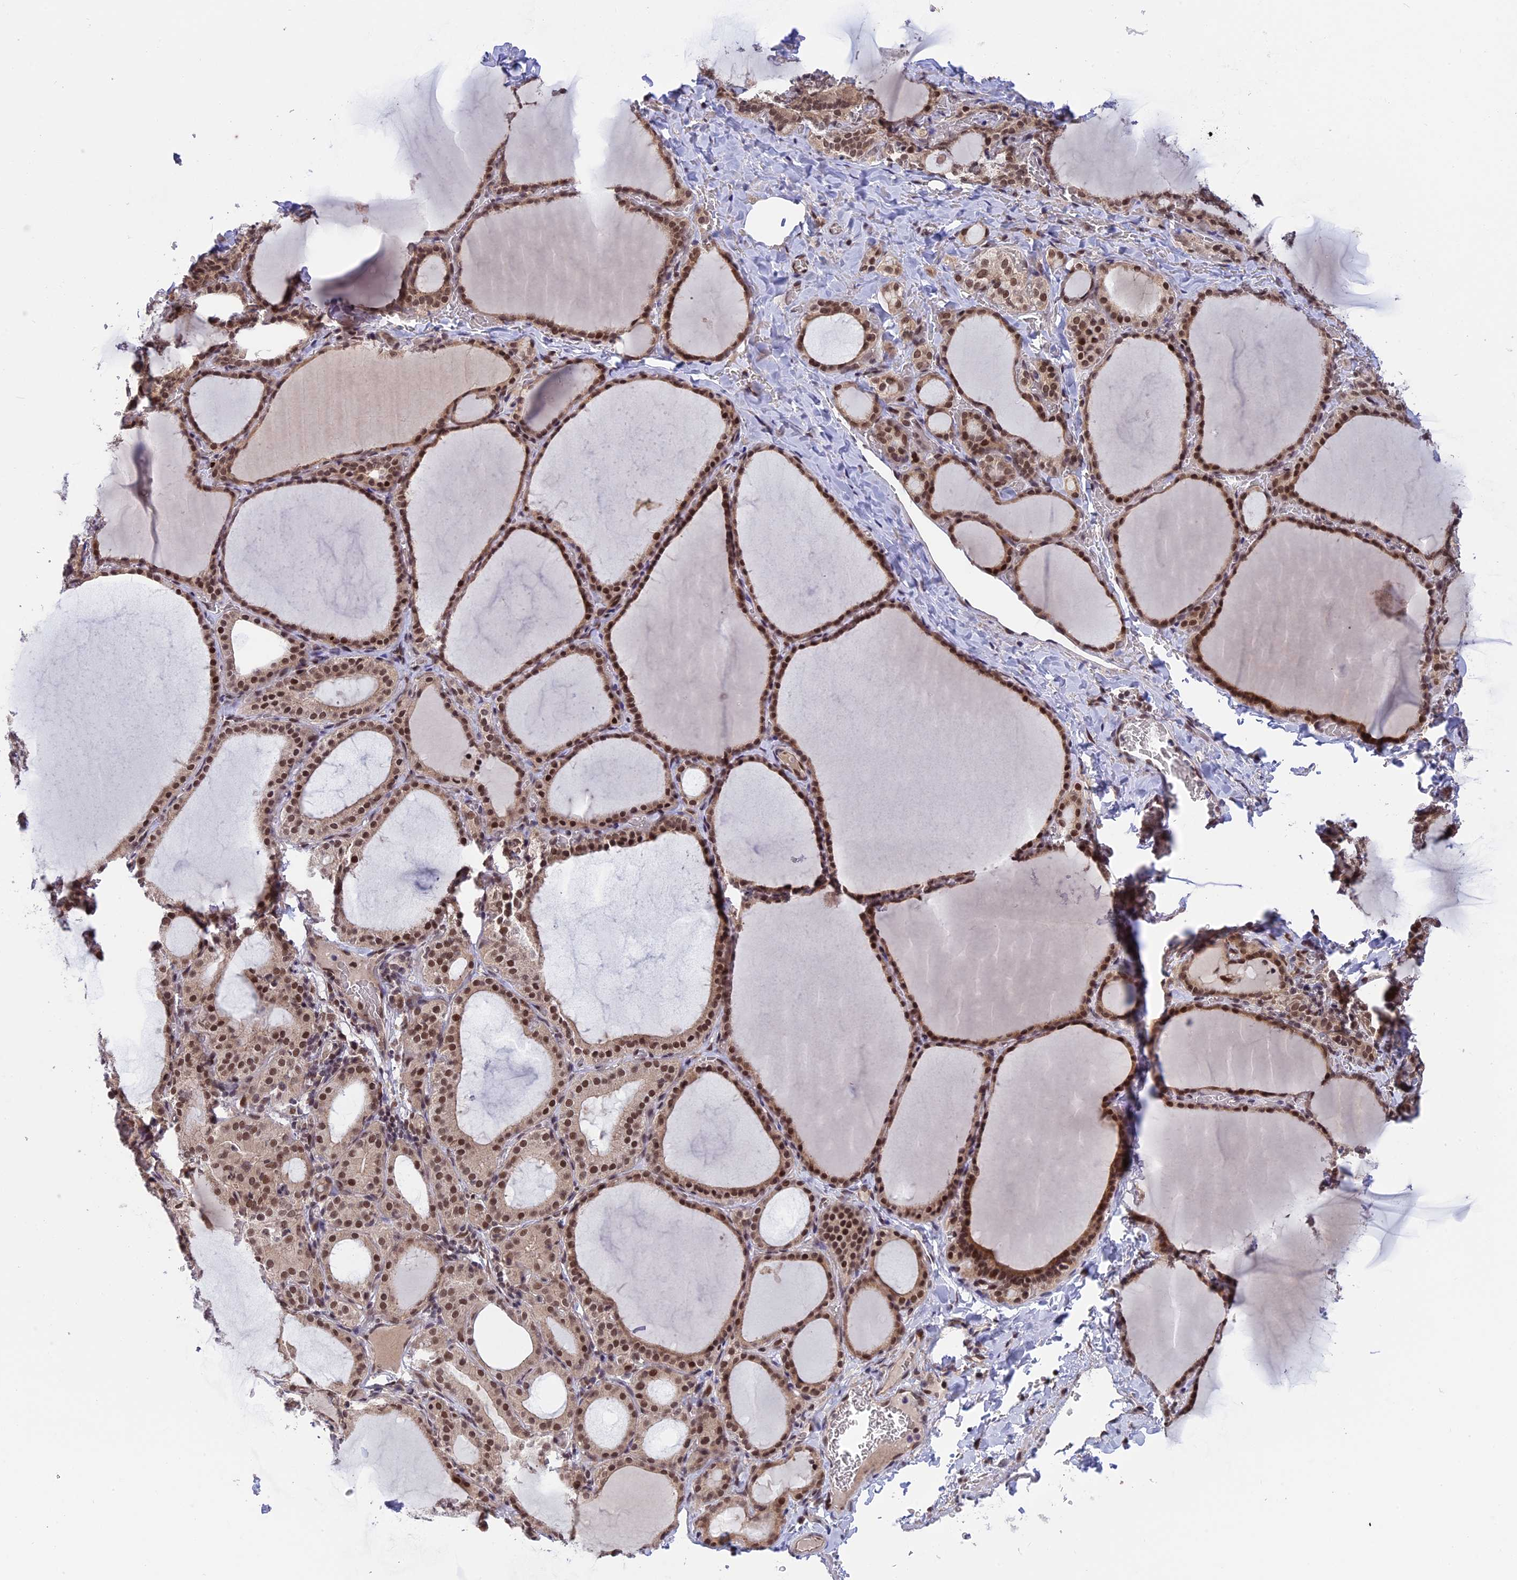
{"staining": {"intensity": "moderate", "quantity": ">75%", "location": "nuclear"}, "tissue": "thyroid gland", "cell_type": "Glandular cells", "image_type": "normal", "snomed": [{"axis": "morphology", "description": "Normal tissue, NOS"}, {"axis": "topography", "description": "Thyroid gland"}], "caption": "This histopathology image displays IHC staining of benign thyroid gland, with medium moderate nuclear positivity in about >75% of glandular cells.", "gene": "POLR2C", "patient": {"sex": "female", "age": 39}}